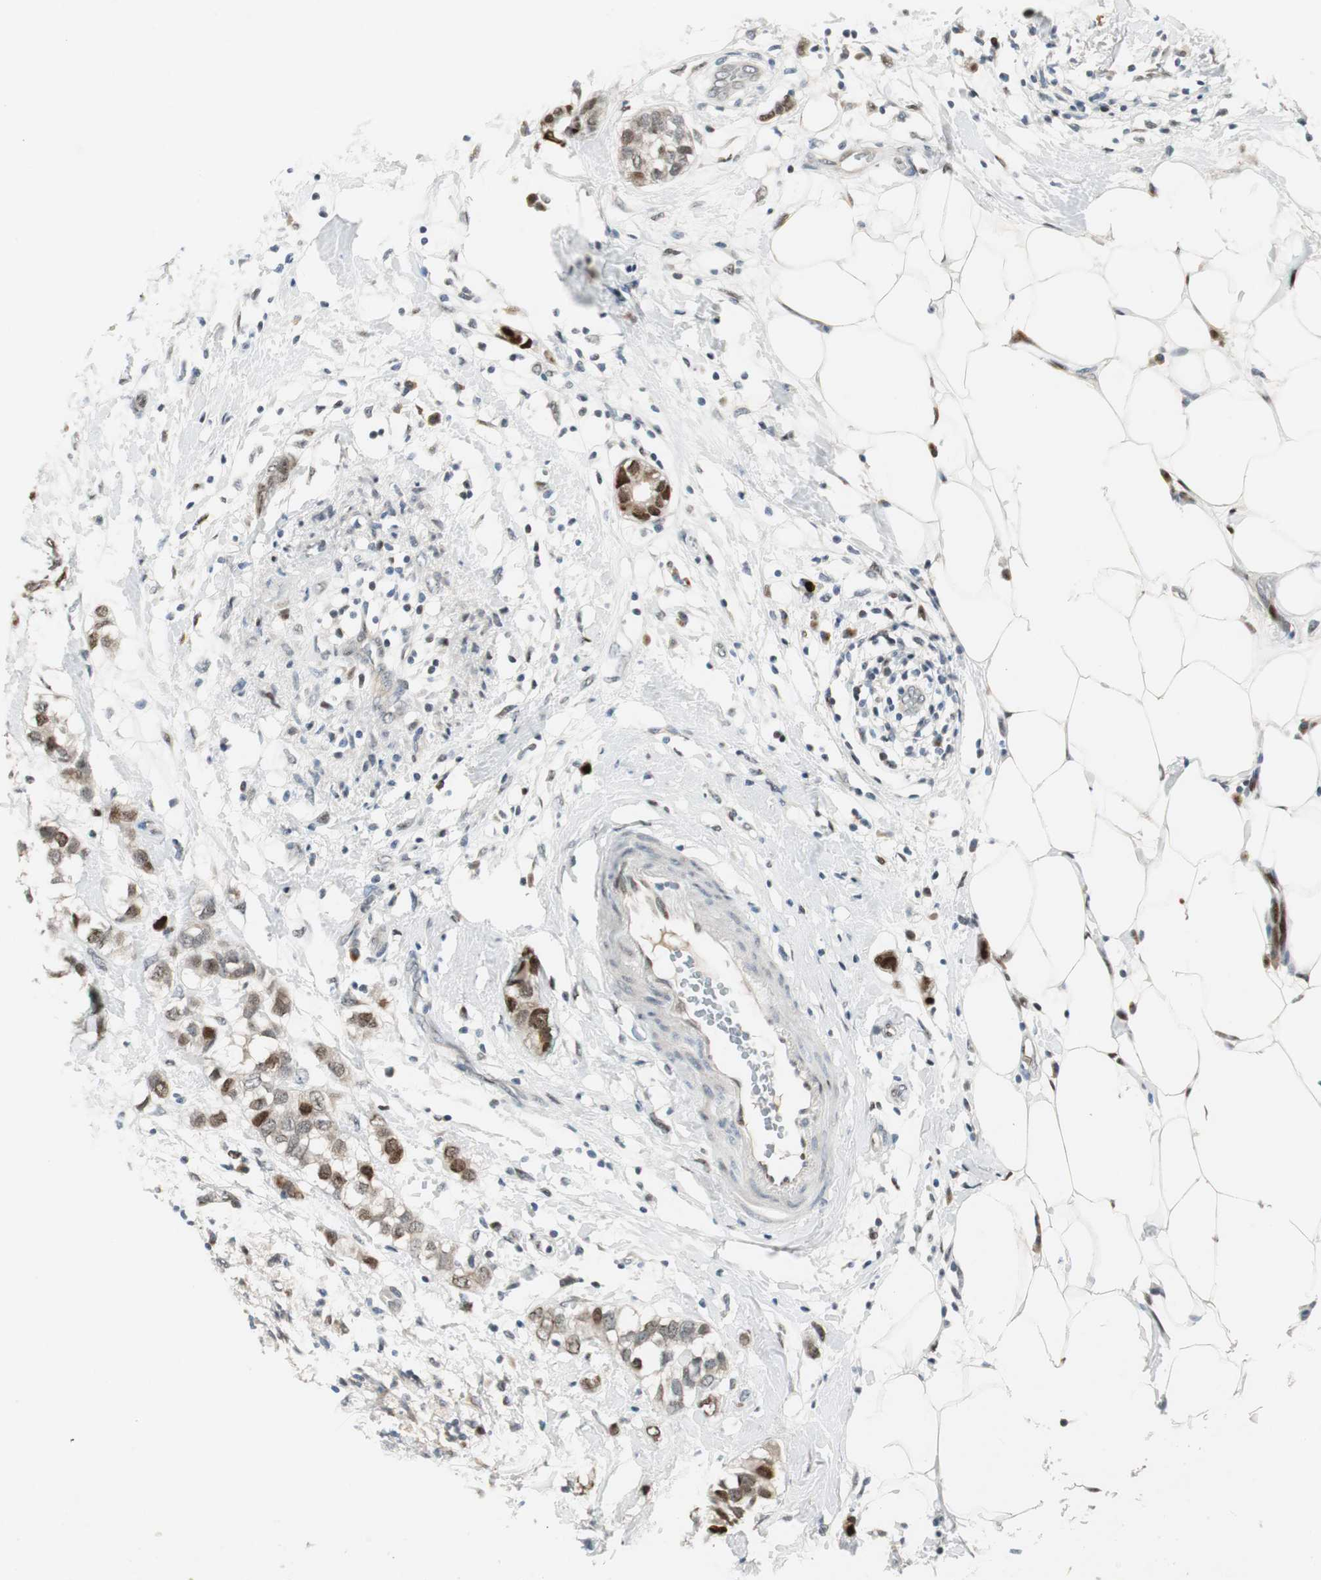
{"staining": {"intensity": "strong", "quantity": ">75%", "location": "nuclear"}, "tissue": "breast cancer", "cell_type": "Tumor cells", "image_type": "cancer", "snomed": [{"axis": "morphology", "description": "Normal tissue, NOS"}, {"axis": "morphology", "description": "Duct carcinoma"}, {"axis": "topography", "description": "Breast"}], "caption": "A brown stain highlights strong nuclear expression of a protein in breast cancer tumor cells.", "gene": "AJUBA", "patient": {"sex": "female", "age": 50}}